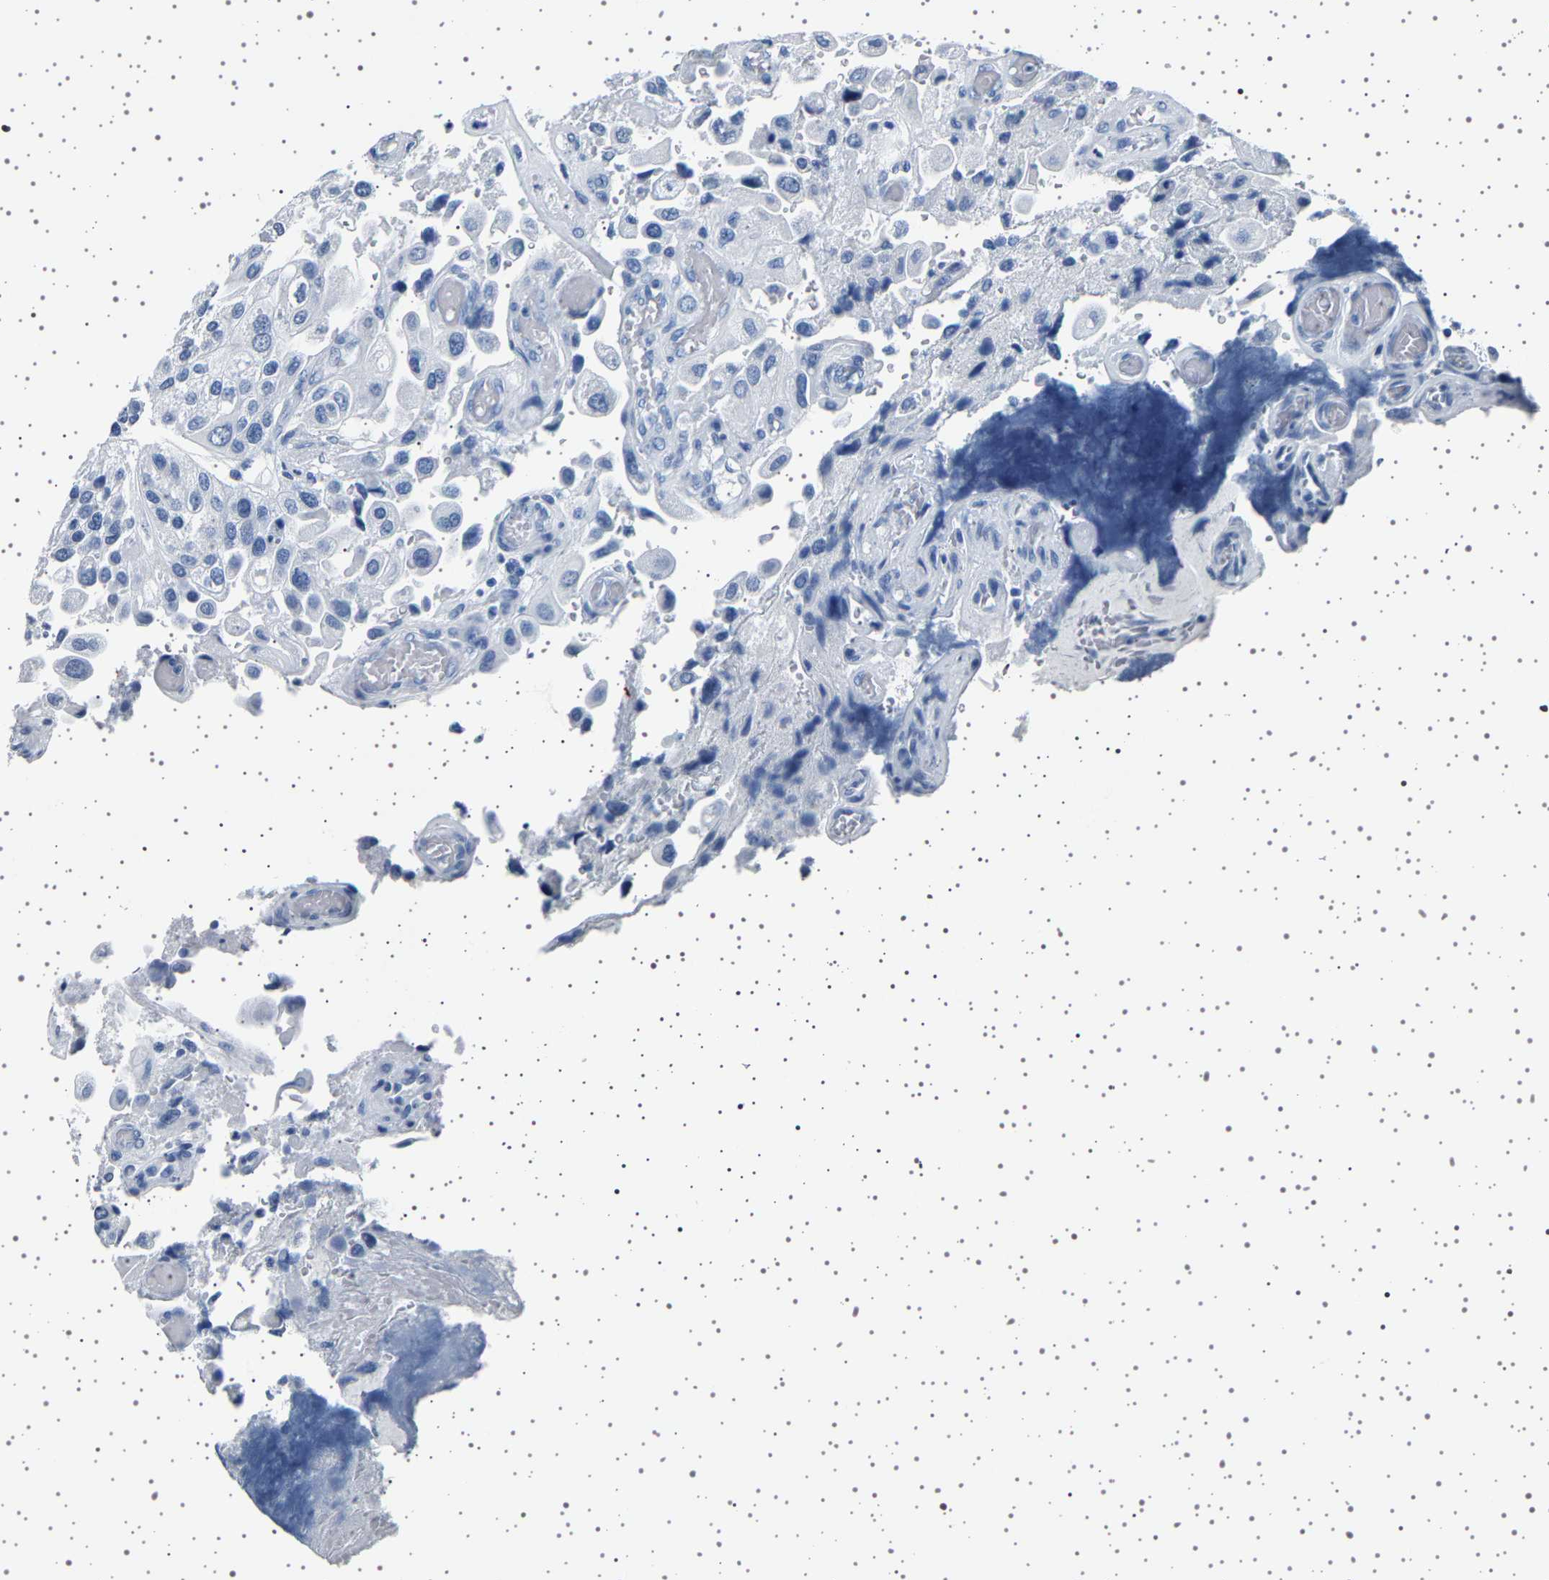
{"staining": {"intensity": "negative", "quantity": "none", "location": "none"}, "tissue": "urothelial cancer", "cell_type": "Tumor cells", "image_type": "cancer", "snomed": [{"axis": "morphology", "description": "Urothelial carcinoma, High grade"}, {"axis": "topography", "description": "Urinary bladder"}], "caption": "DAB (3,3'-diaminobenzidine) immunohistochemical staining of human high-grade urothelial carcinoma shows no significant positivity in tumor cells. Nuclei are stained in blue.", "gene": "TFF3", "patient": {"sex": "female", "age": 64}}